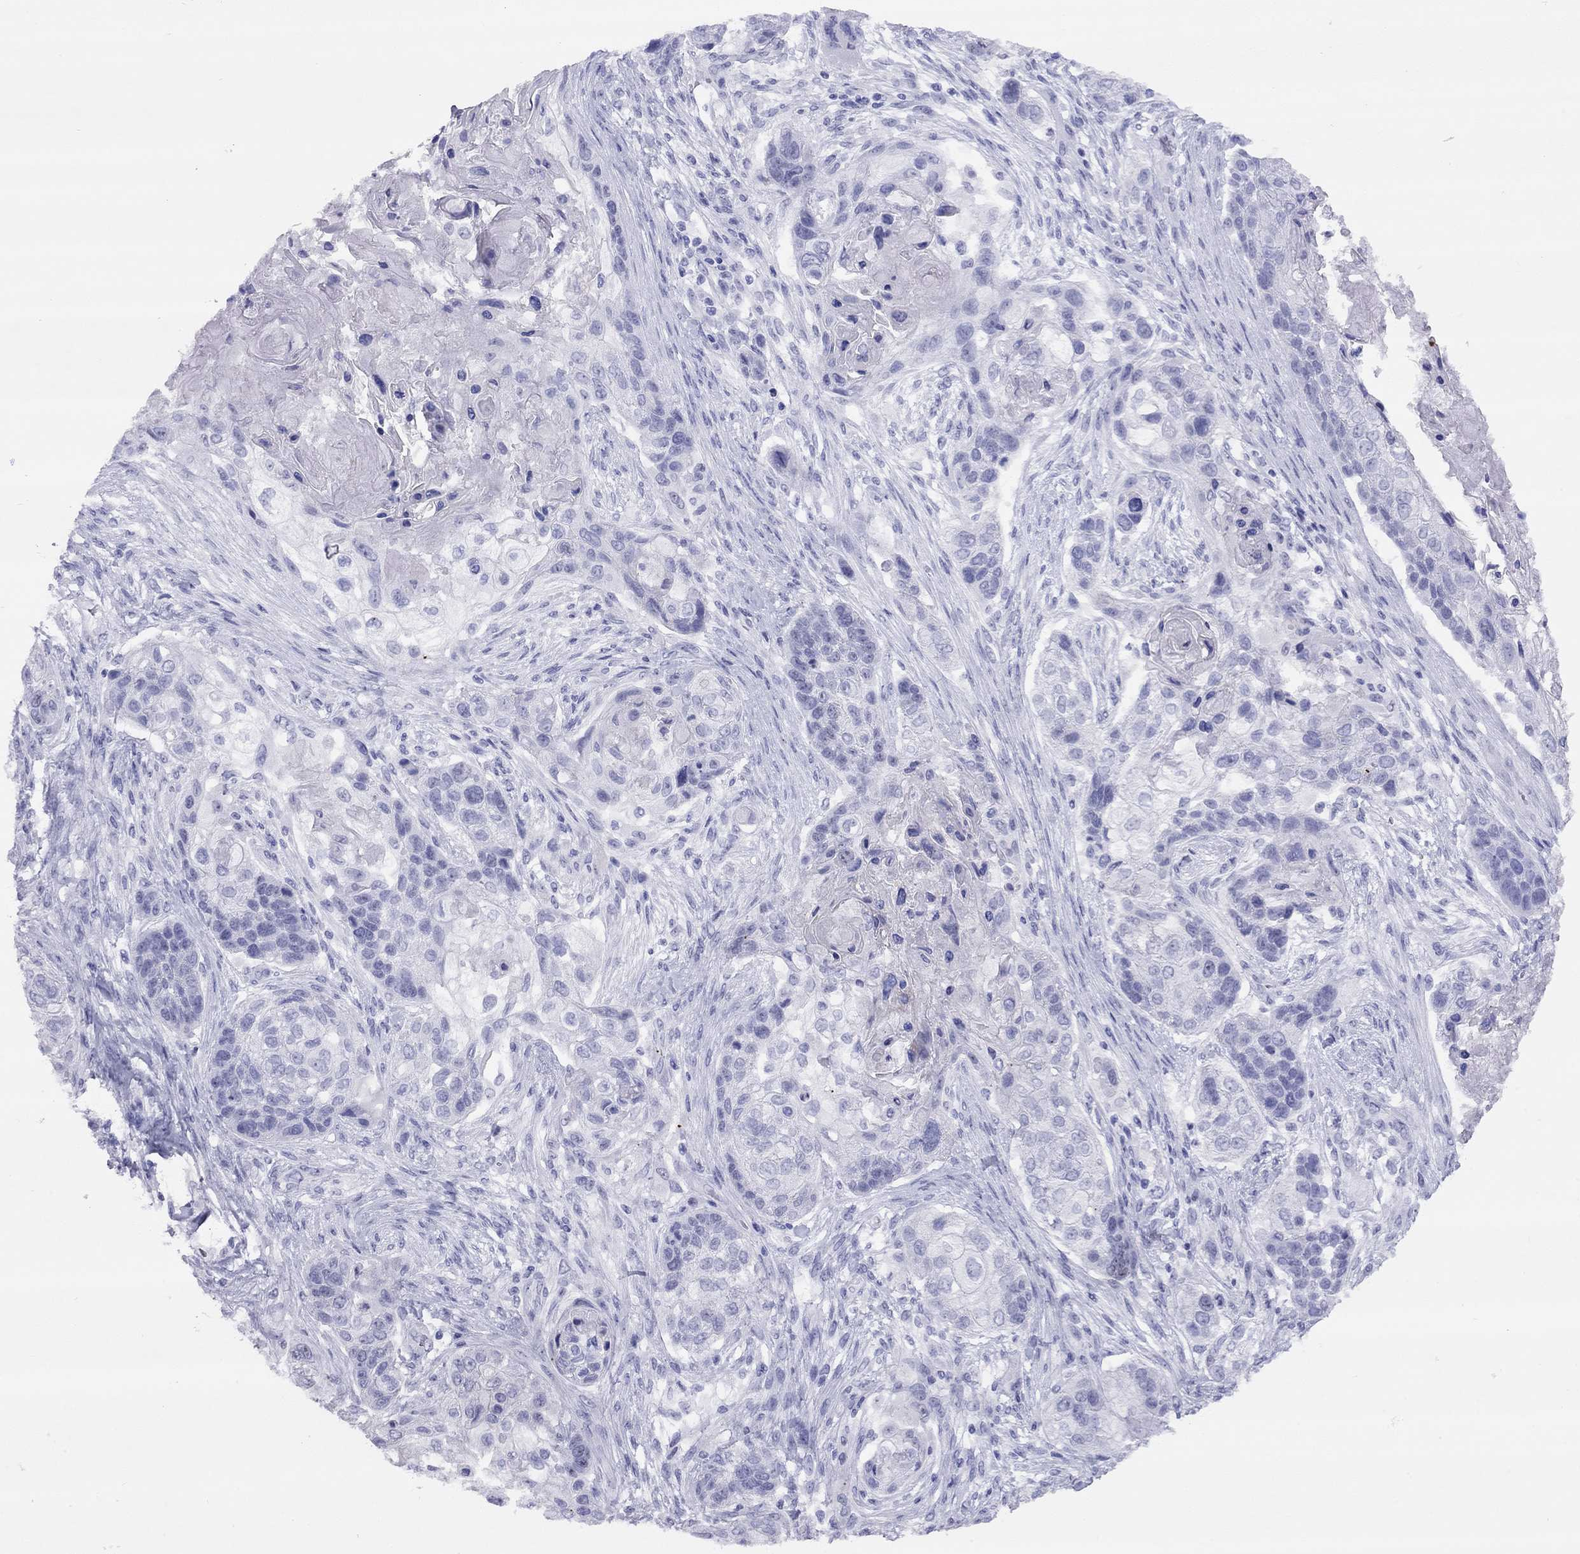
{"staining": {"intensity": "negative", "quantity": "none", "location": "none"}, "tissue": "lung cancer", "cell_type": "Tumor cells", "image_type": "cancer", "snomed": [{"axis": "morphology", "description": "Squamous cell carcinoma, NOS"}, {"axis": "topography", "description": "Lung"}], "caption": "There is no significant expression in tumor cells of squamous cell carcinoma (lung).", "gene": "LYAR", "patient": {"sex": "male", "age": 69}}